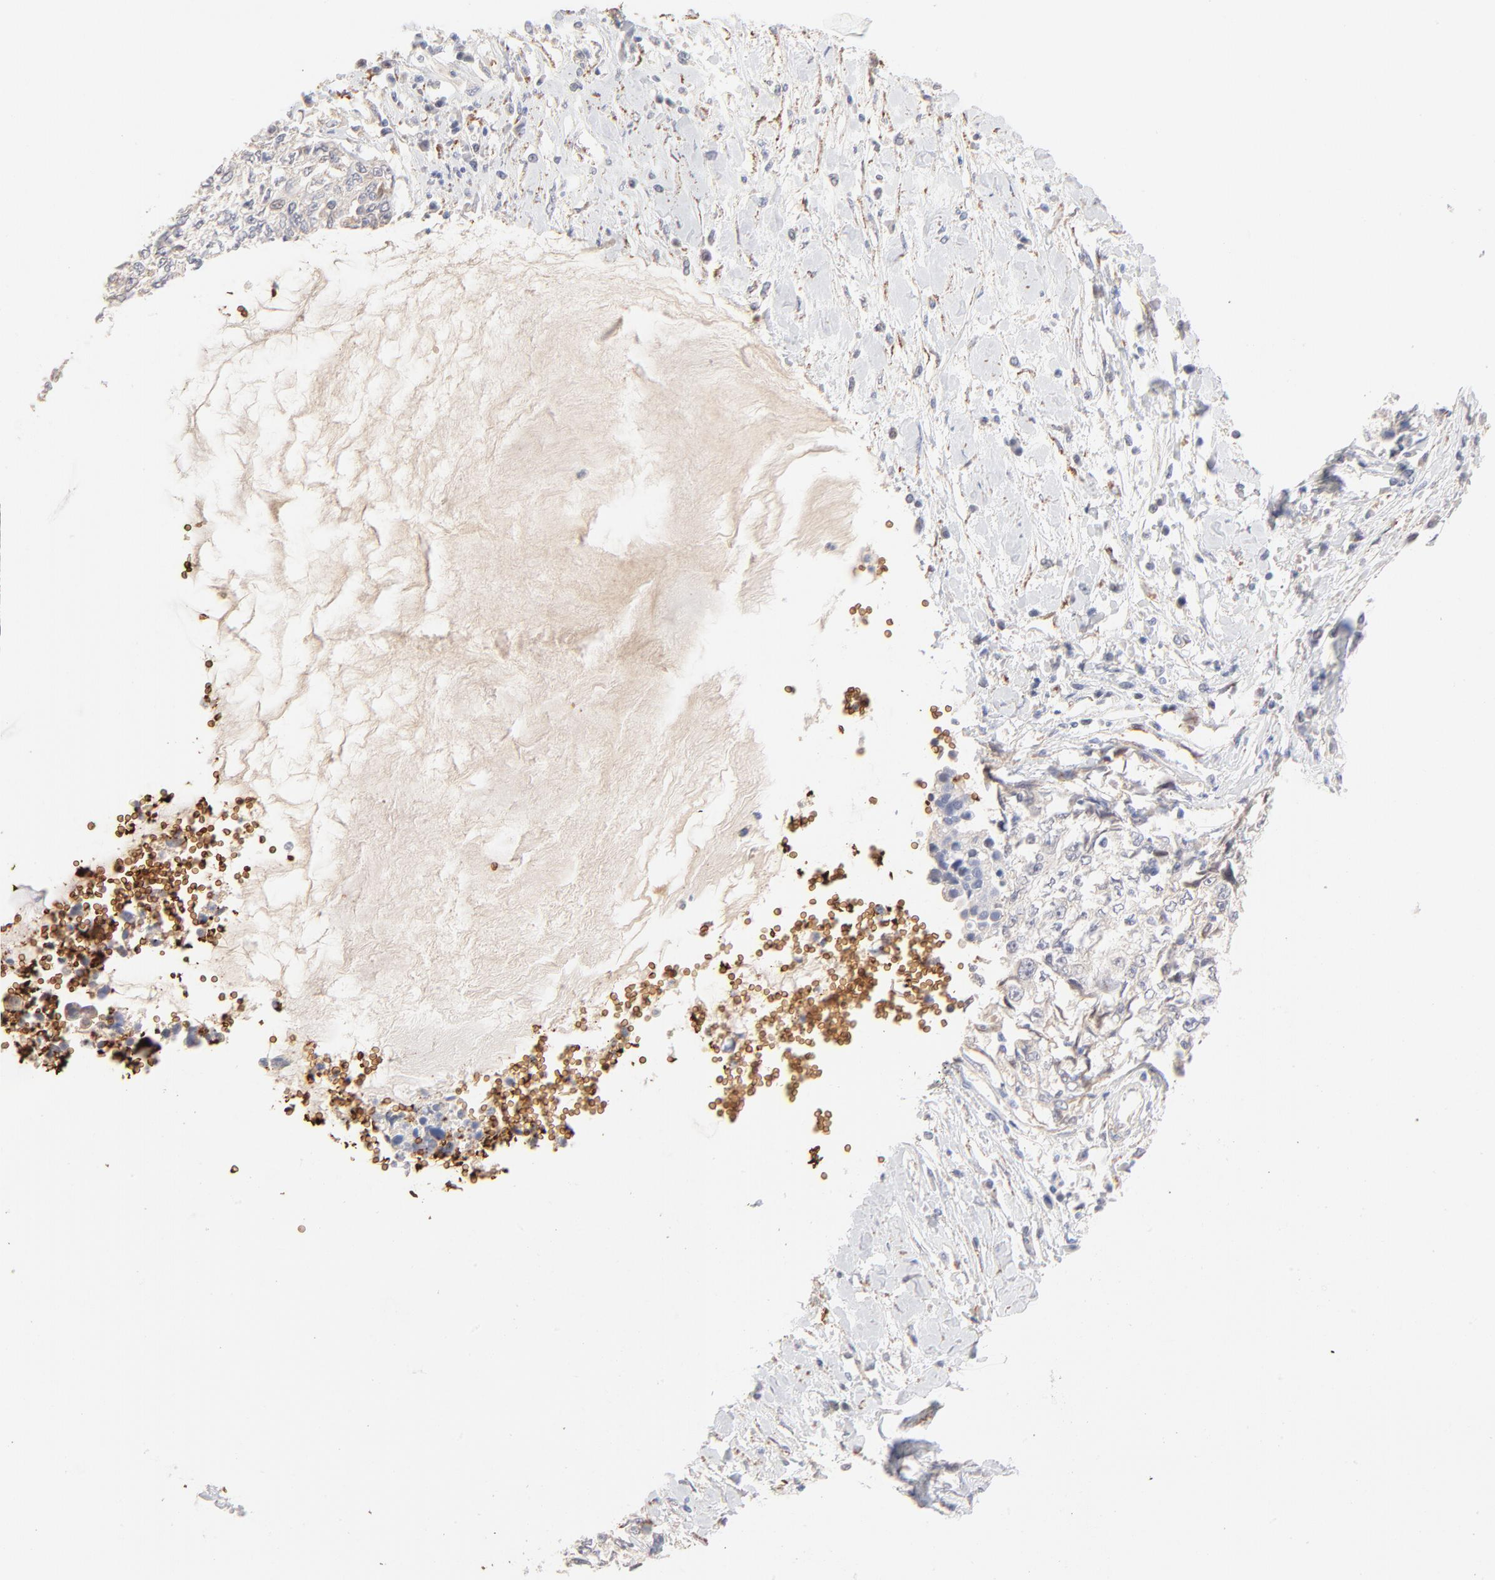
{"staining": {"intensity": "negative", "quantity": "none", "location": "none"}, "tissue": "cervical cancer", "cell_type": "Tumor cells", "image_type": "cancer", "snomed": [{"axis": "morphology", "description": "Normal tissue, NOS"}, {"axis": "morphology", "description": "Squamous cell carcinoma, NOS"}, {"axis": "topography", "description": "Cervix"}], "caption": "An IHC image of squamous cell carcinoma (cervical) is shown. There is no staining in tumor cells of squamous cell carcinoma (cervical).", "gene": "SPTB", "patient": {"sex": "female", "age": 45}}